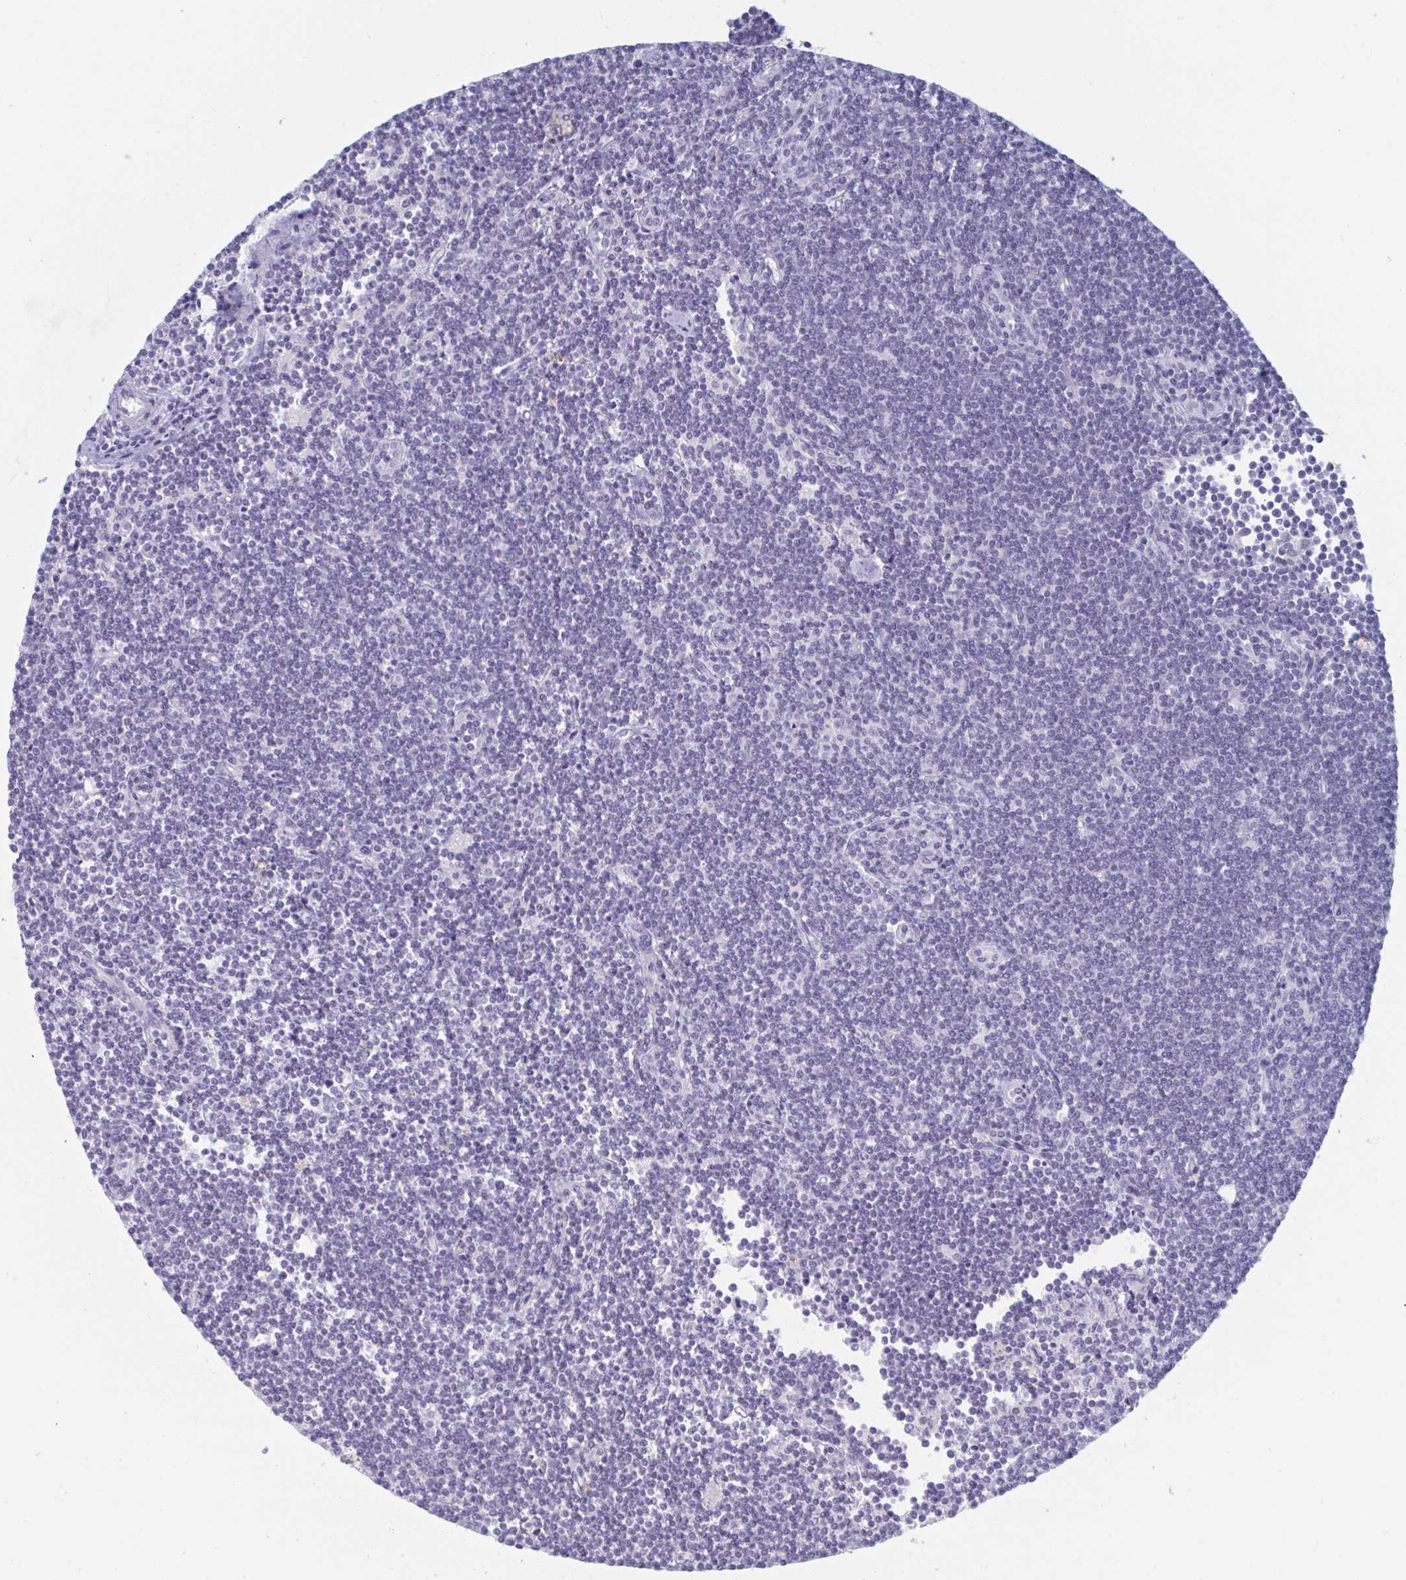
{"staining": {"intensity": "negative", "quantity": "none", "location": "none"}, "tissue": "lymphoma", "cell_type": "Tumor cells", "image_type": "cancer", "snomed": [{"axis": "morphology", "description": "Malignant lymphoma, non-Hodgkin's type, Low grade"}, {"axis": "topography", "description": "Lymph node"}], "caption": "High power microscopy photomicrograph of an immunohistochemistry photomicrograph of lymphoma, revealing no significant expression in tumor cells.", "gene": "NR1H2", "patient": {"sex": "female", "age": 73}}